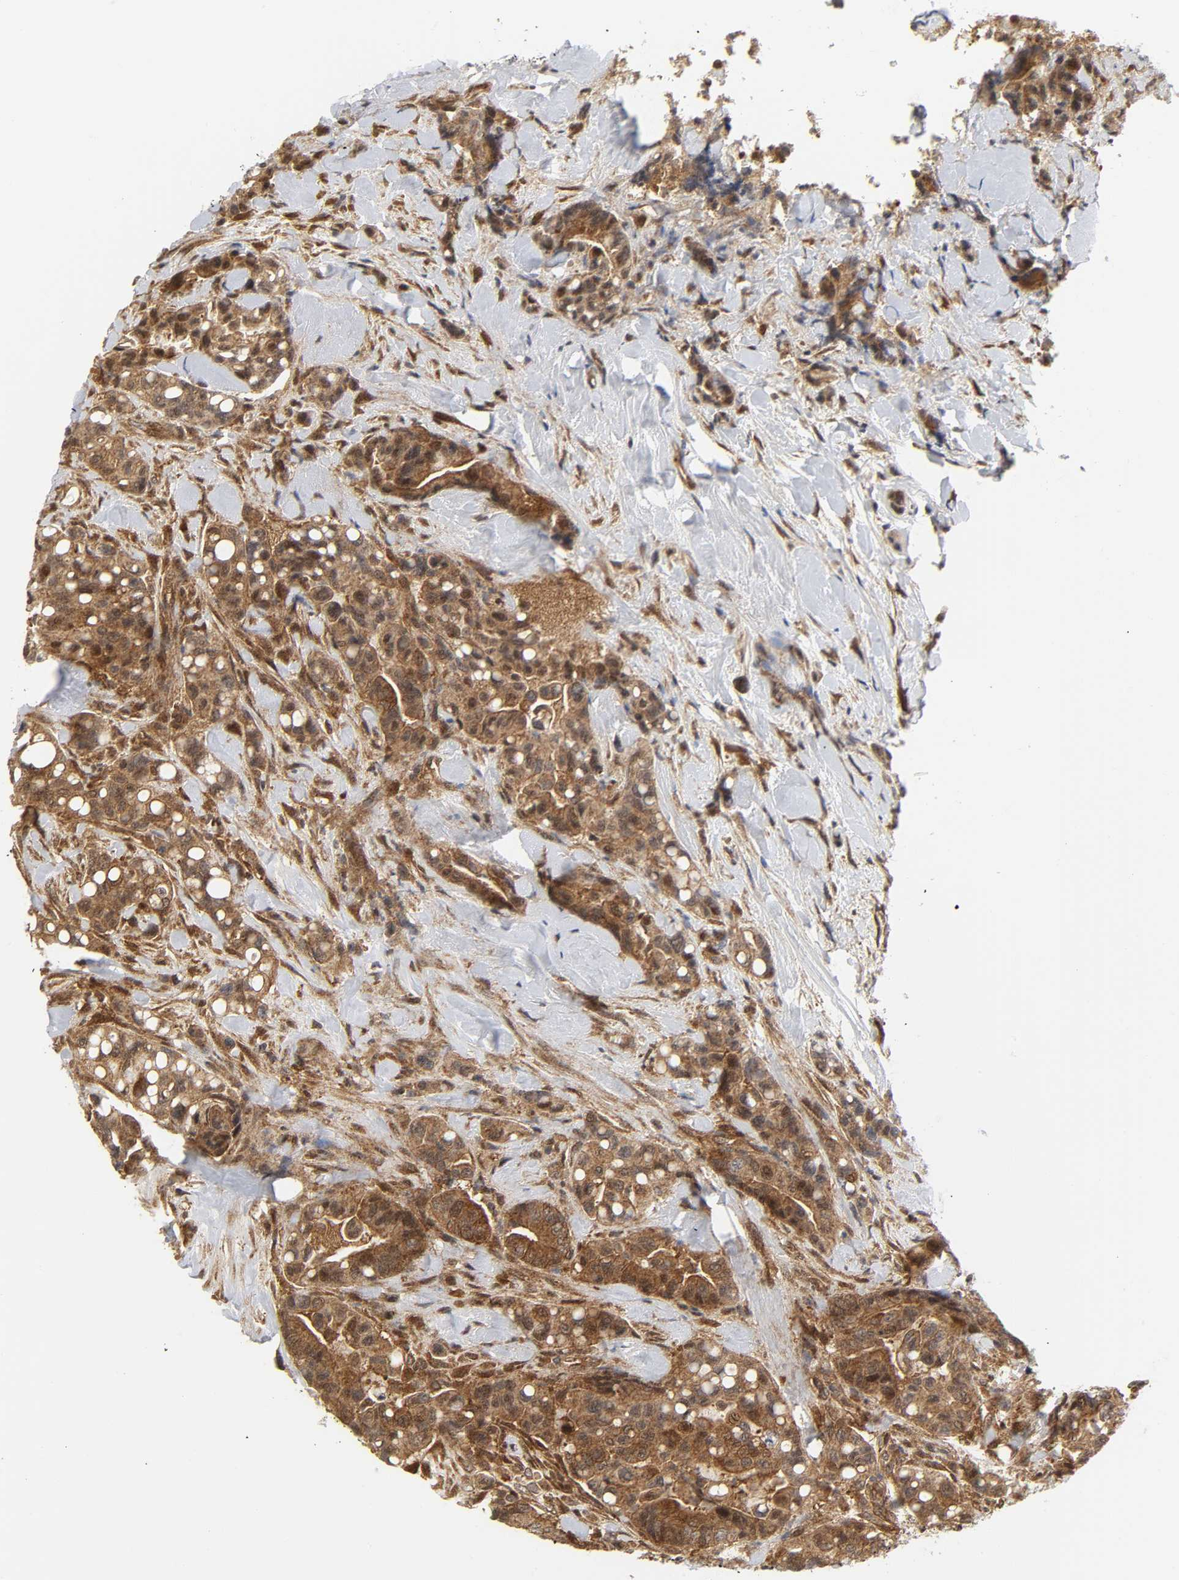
{"staining": {"intensity": "moderate", "quantity": ">75%", "location": "cytoplasmic/membranous"}, "tissue": "colorectal cancer", "cell_type": "Tumor cells", "image_type": "cancer", "snomed": [{"axis": "morphology", "description": "Normal tissue, NOS"}, {"axis": "morphology", "description": "Adenocarcinoma, NOS"}, {"axis": "topography", "description": "Colon"}], "caption": "High-power microscopy captured an immunohistochemistry histopathology image of colorectal adenocarcinoma, revealing moderate cytoplasmic/membranous positivity in about >75% of tumor cells. (Brightfield microscopy of DAB IHC at high magnification).", "gene": "MAPK1", "patient": {"sex": "male", "age": 82}}